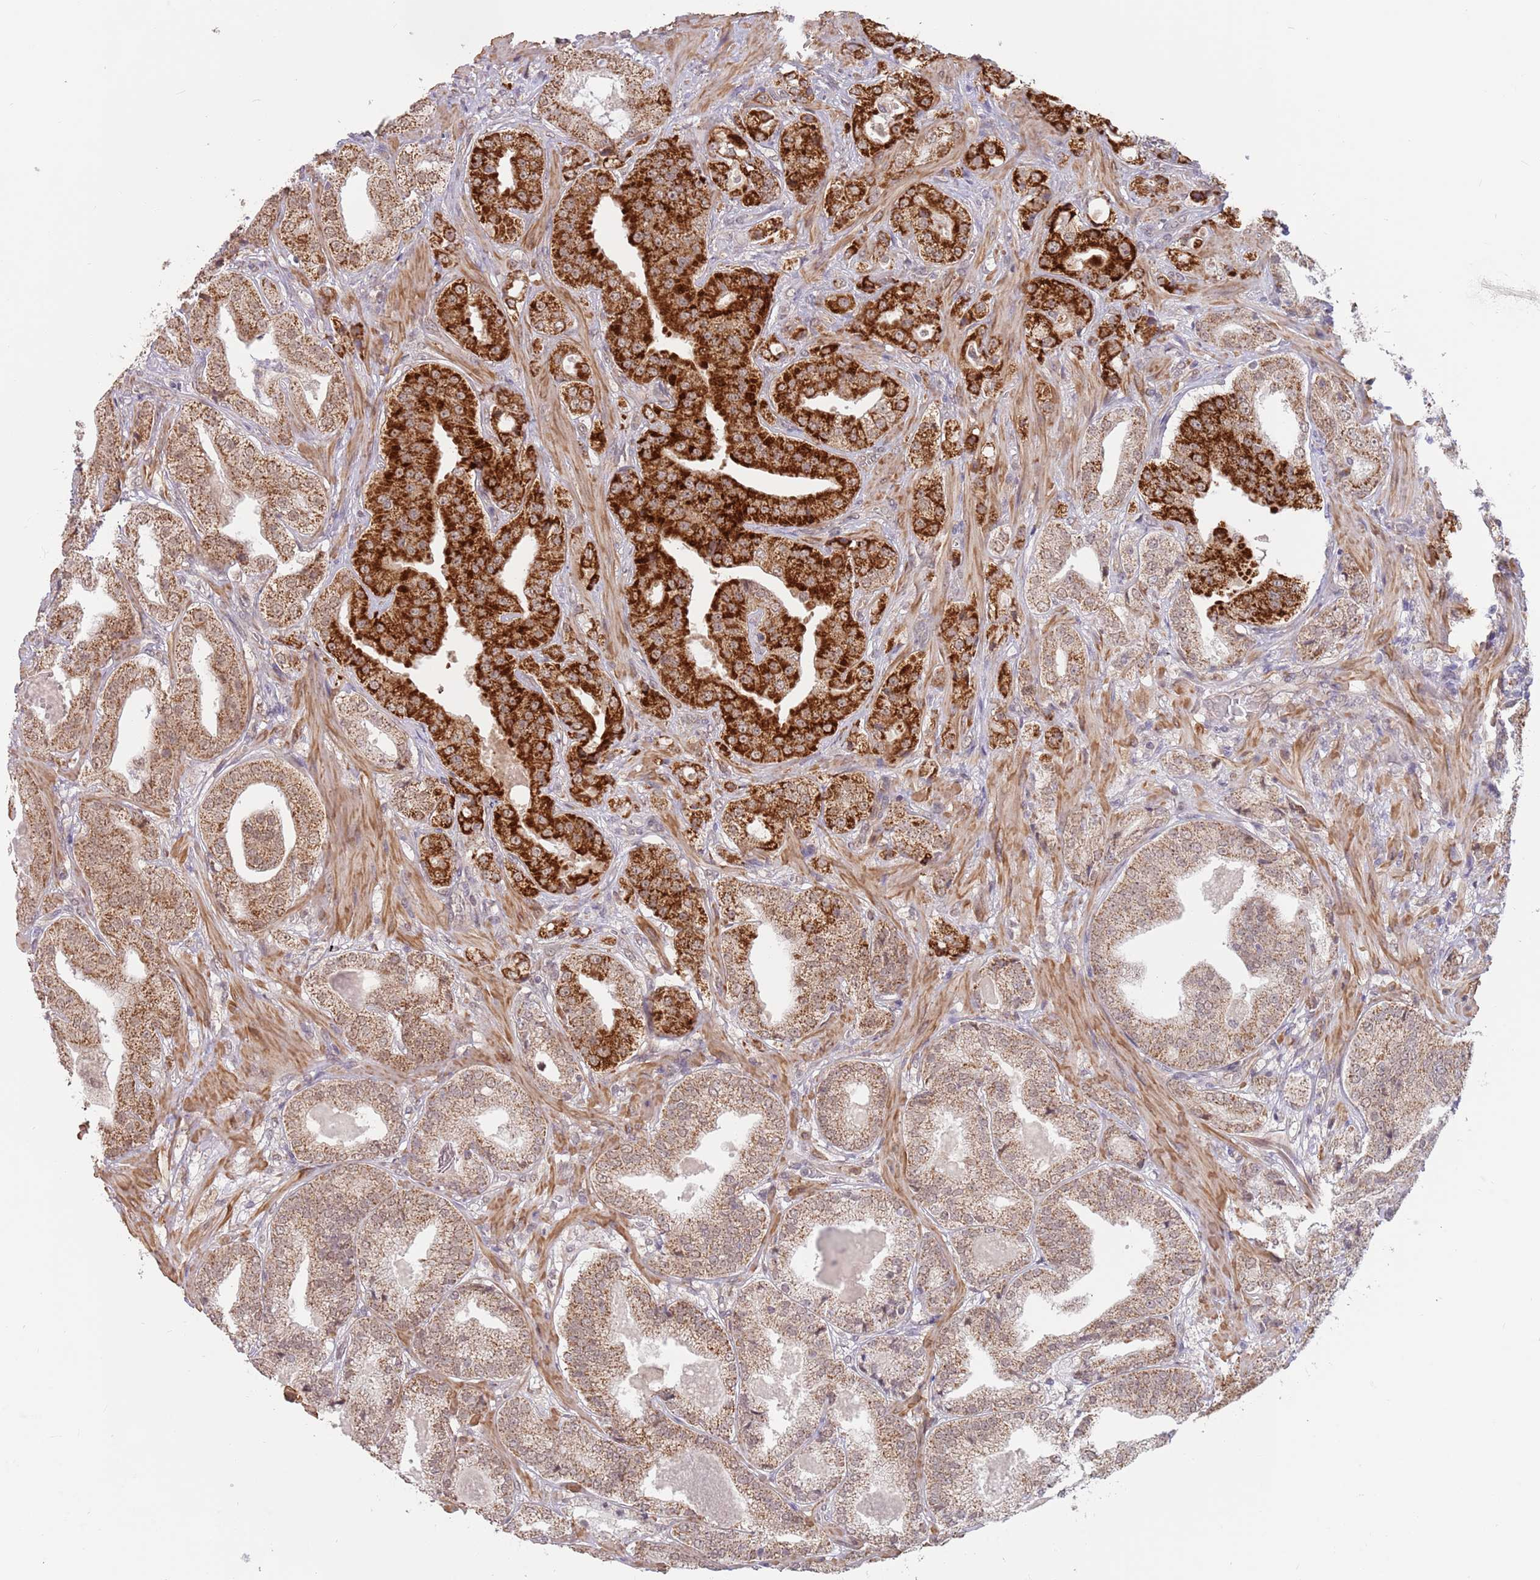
{"staining": {"intensity": "strong", "quantity": "25%-75%", "location": "cytoplasmic/membranous"}, "tissue": "prostate cancer", "cell_type": "Tumor cells", "image_type": "cancer", "snomed": [{"axis": "morphology", "description": "Adenocarcinoma, High grade"}, {"axis": "topography", "description": "Prostate"}], "caption": "Protein expression by IHC displays strong cytoplasmic/membranous staining in approximately 25%-75% of tumor cells in prostate adenocarcinoma (high-grade).", "gene": "UQCC3", "patient": {"sex": "male", "age": 63}}